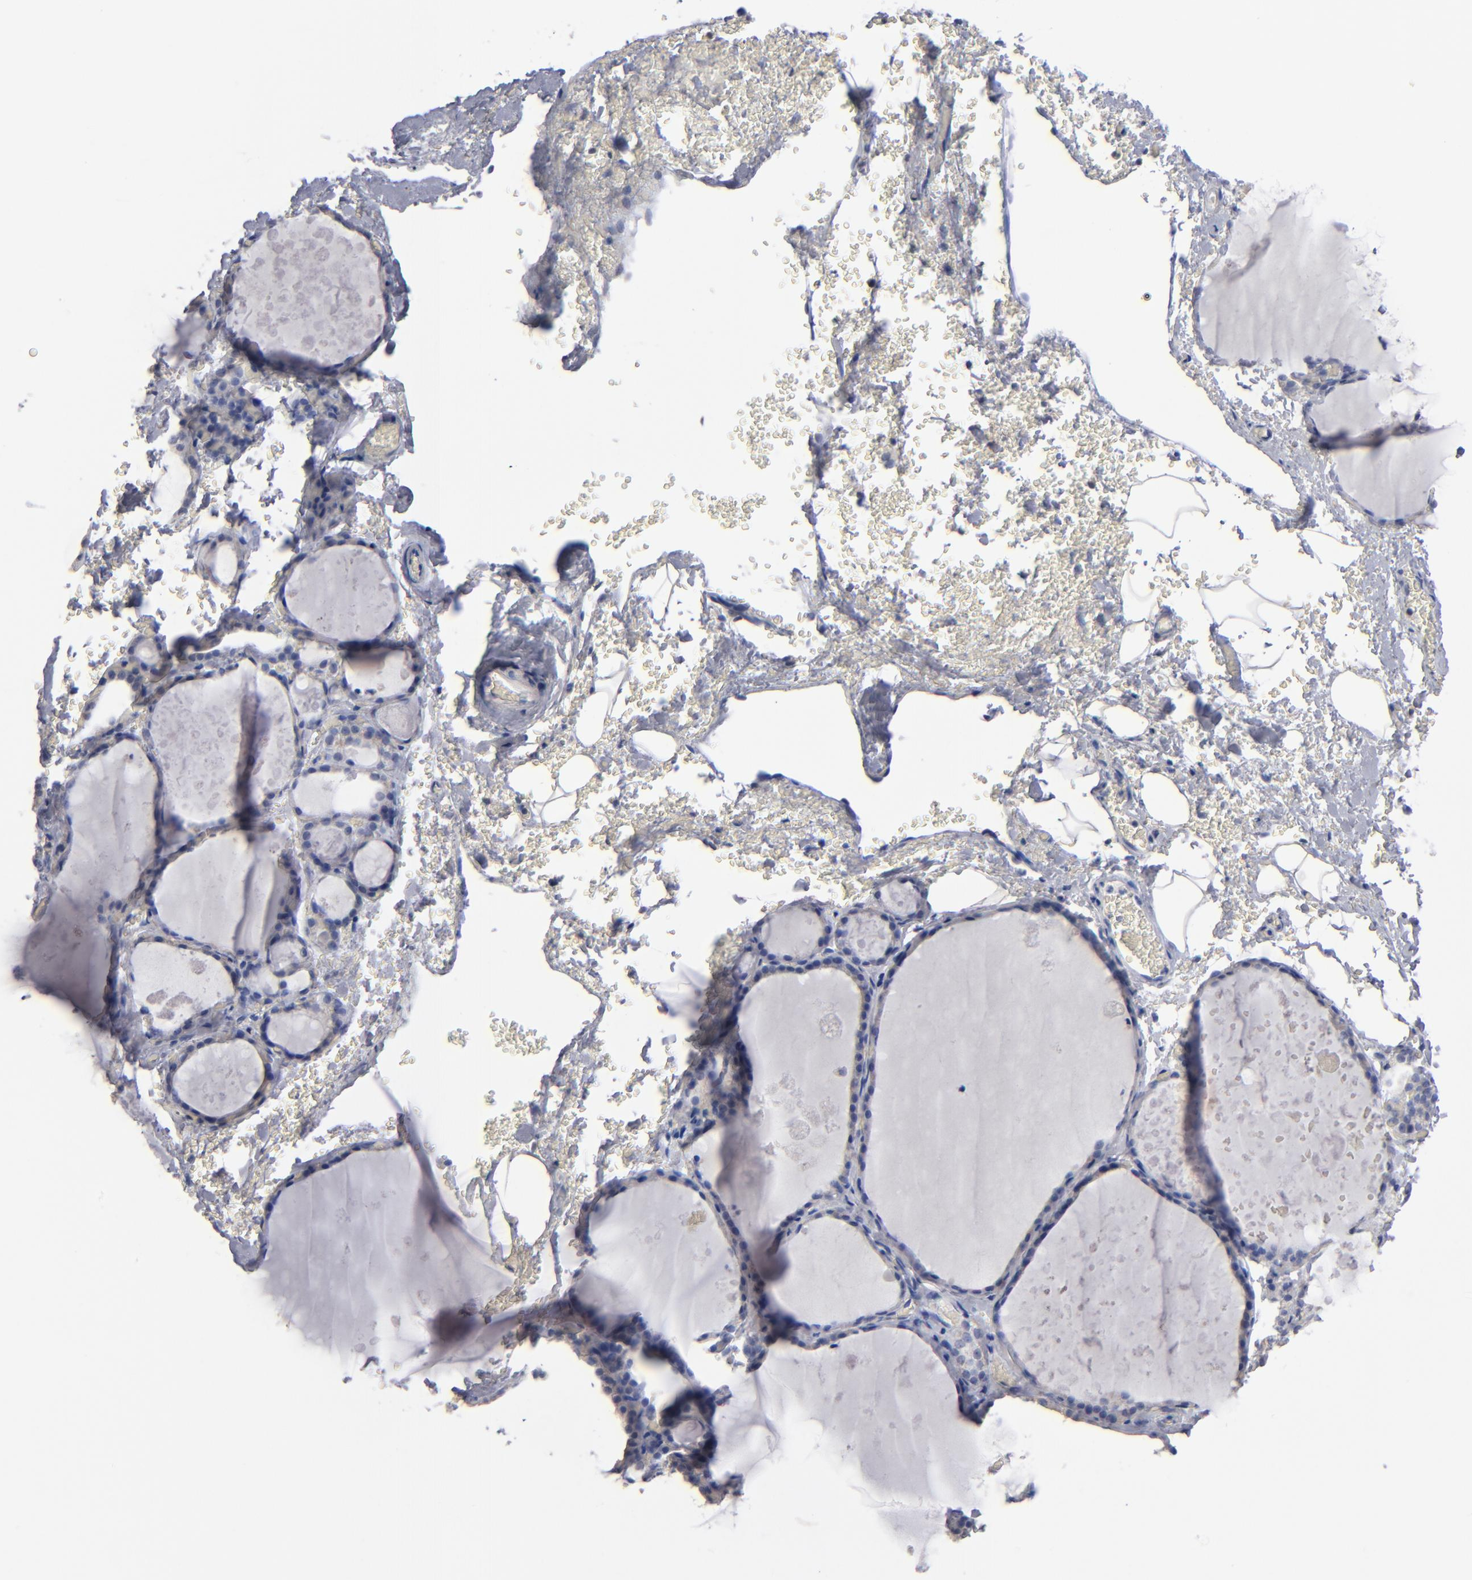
{"staining": {"intensity": "negative", "quantity": "none", "location": "none"}, "tissue": "thyroid gland", "cell_type": "Glandular cells", "image_type": "normal", "snomed": [{"axis": "morphology", "description": "Normal tissue, NOS"}, {"axis": "topography", "description": "Thyroid gland"}], "caption": "Glandular cells show no significant staining in unremarkable thyroid gland.", "gene": "RPH3A", "patient": {"sex": "male", "age": 61}}